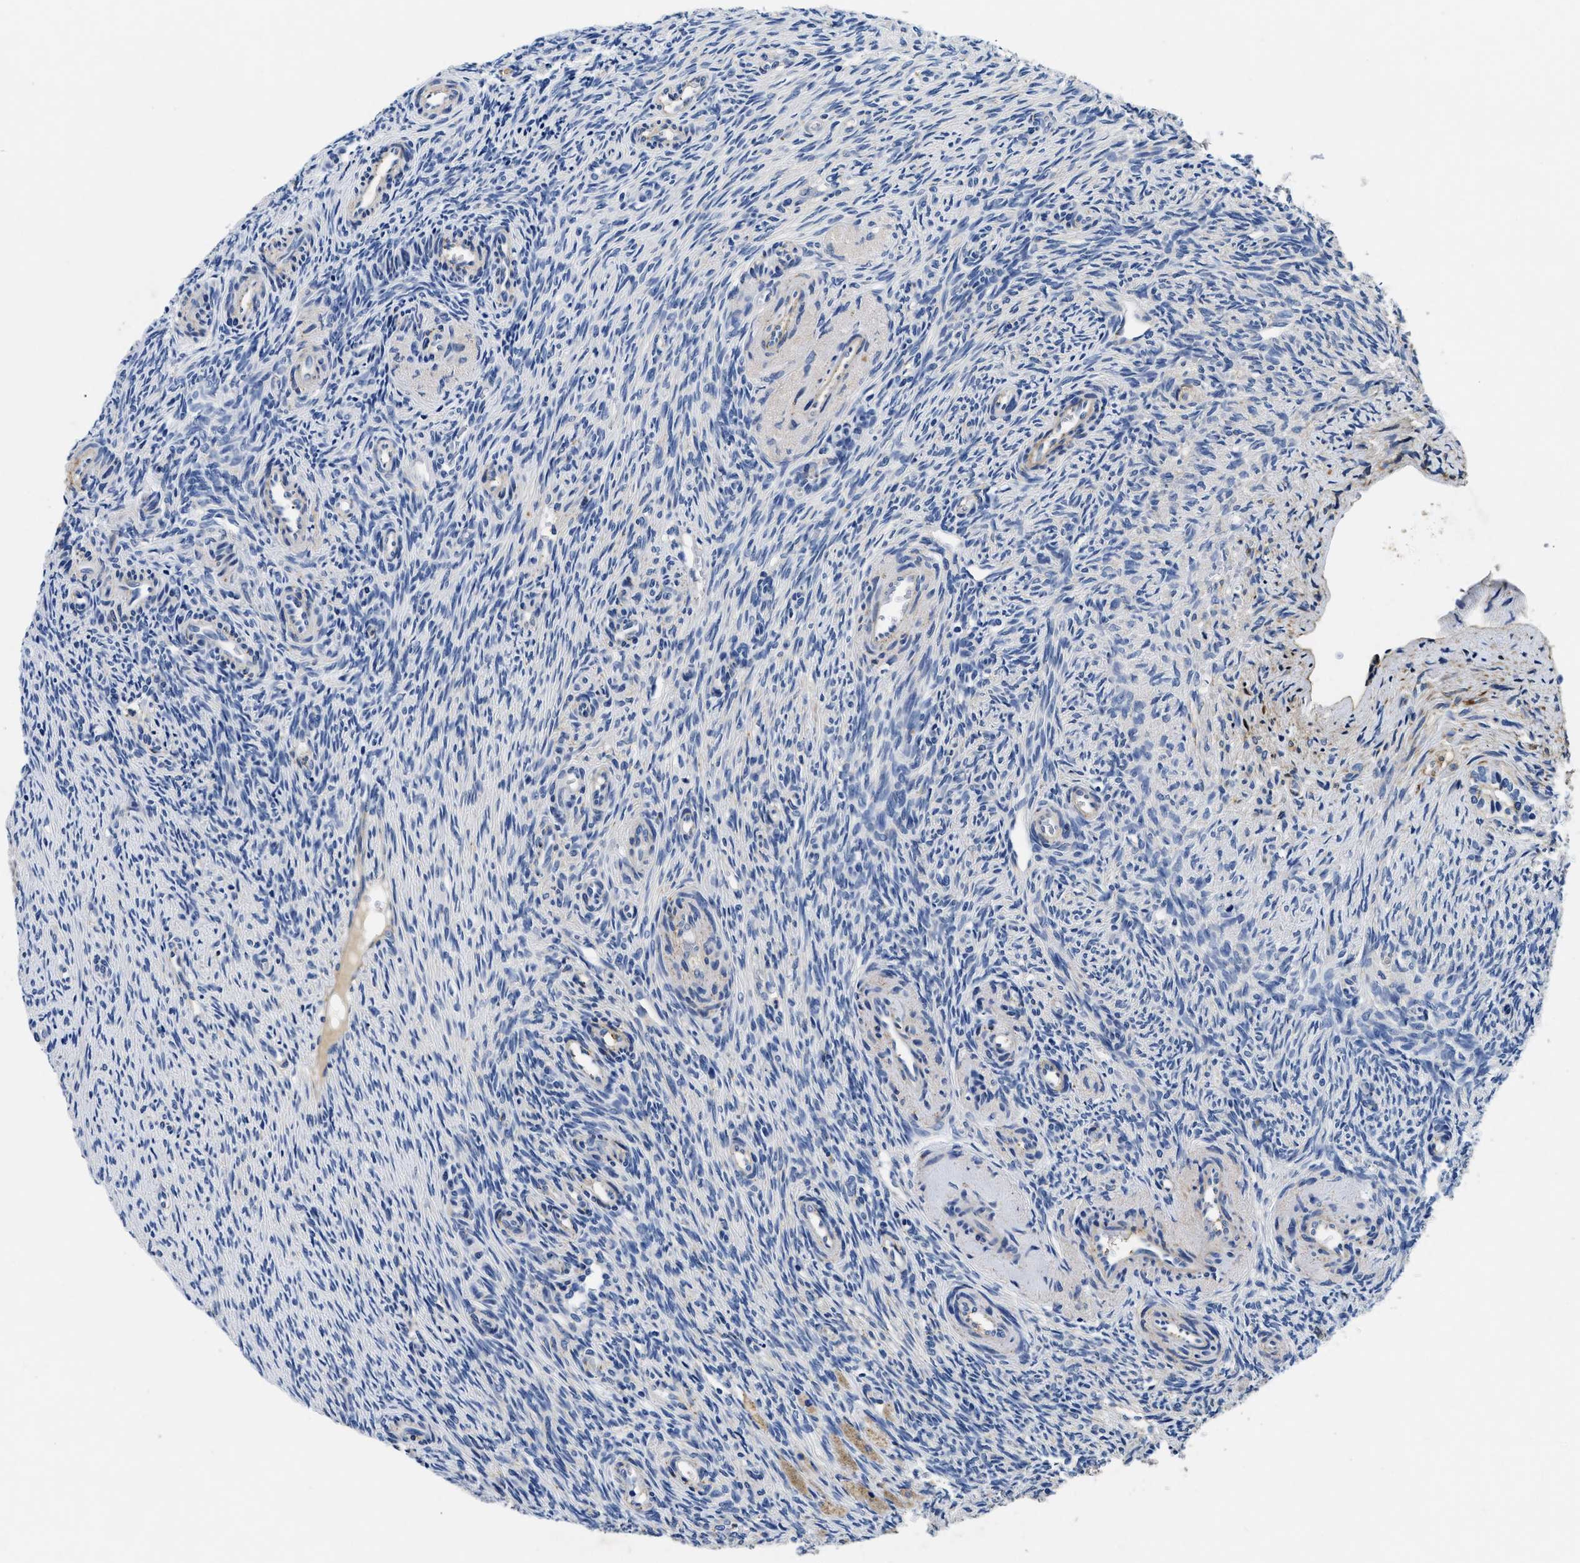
{"staining": {"intensity": "negative", "quantity": "none", "location": "none"}, "tissue": "ovary", "cell_type": "Follicle cells", "image_type": "normal", "snomed": [{"axis": "morphology", "description": "Normal tissue, NOS"}, {"axis": "topography", "description": "Ovary"}], "caption": "High power microscopy histopathology image of an immunohistochemistry photomicrograph of normal ovary, revealing no significant positivity in follicle cells.", "gene": "LAMA3", "patient": {"sex": "female", "age": 41}}